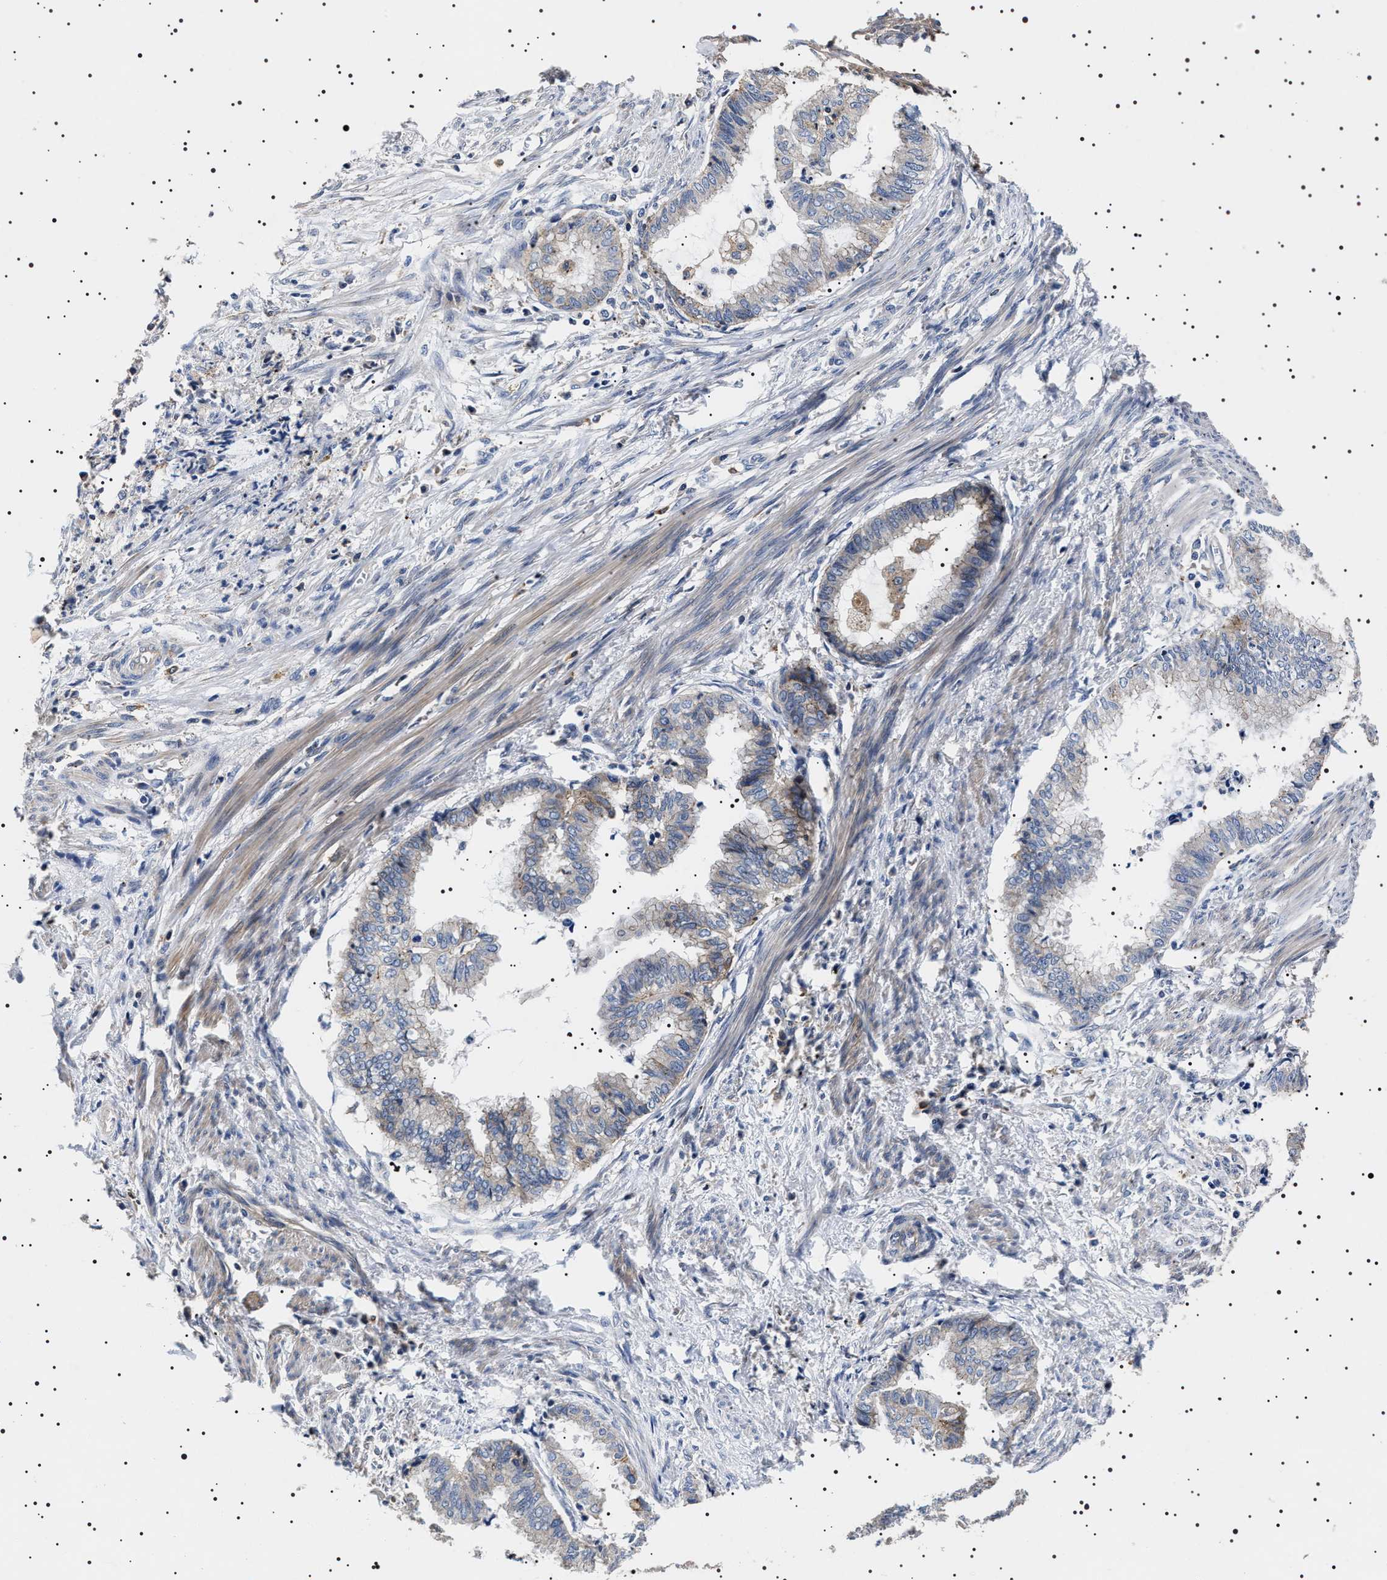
{"staining": {"intensity": "negative", "quantity": "none", "location": "none"}, "tissue": "endometrial cancer", "cell_type": "Tumor cells", "image_type": "cancer", "snomed": [{"axis": "morphology", "description": "Necrosis, NOS"}, {"axis": "morphology", "description": "Adenocarcinoma, NOS"}, {"axis": "topography", "description": "Endometrium"}], "caption": "Tumor cells are negative for protein expression in human endometrial cancer.", "gene": "SLC4A7", "patient": {"sex": "female", "age": 79}}